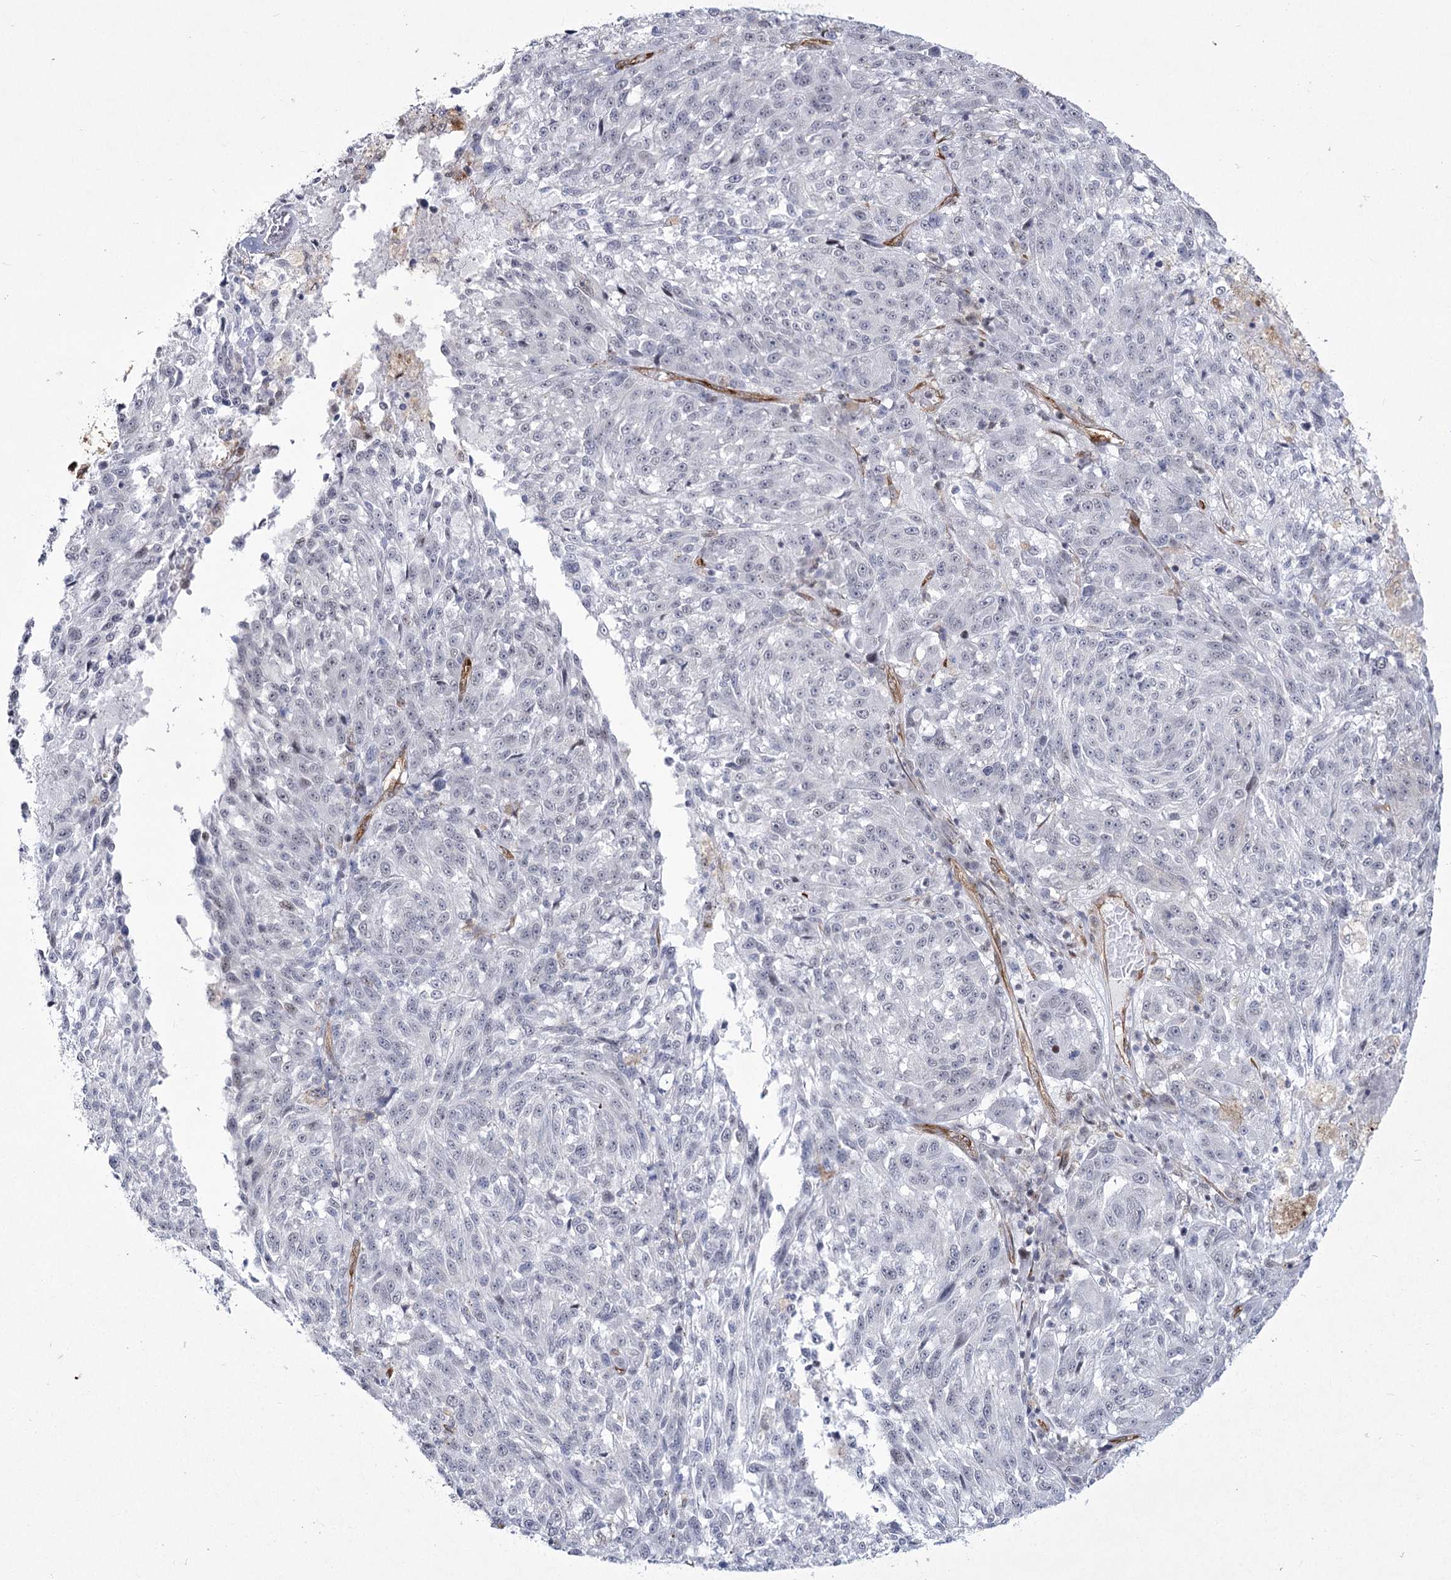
{"staining": {"intensity": "negative", "quantity": "none", "location": "none"}, "tissue": "melanoma", "cell_type": "Tumor cells", "image_type": "cancer", "snomed": [{"axis": "morphology", "description": "Malignant melanoma, NOS"}, {"axis": "topography", "description": "Skin"}], "caption": "Malignant melanoma was stained to show a protein in brown. There is no significant staining in tumor cells.", "gene": "YBX3", "patient": {"sex": "male", "age": 53}}